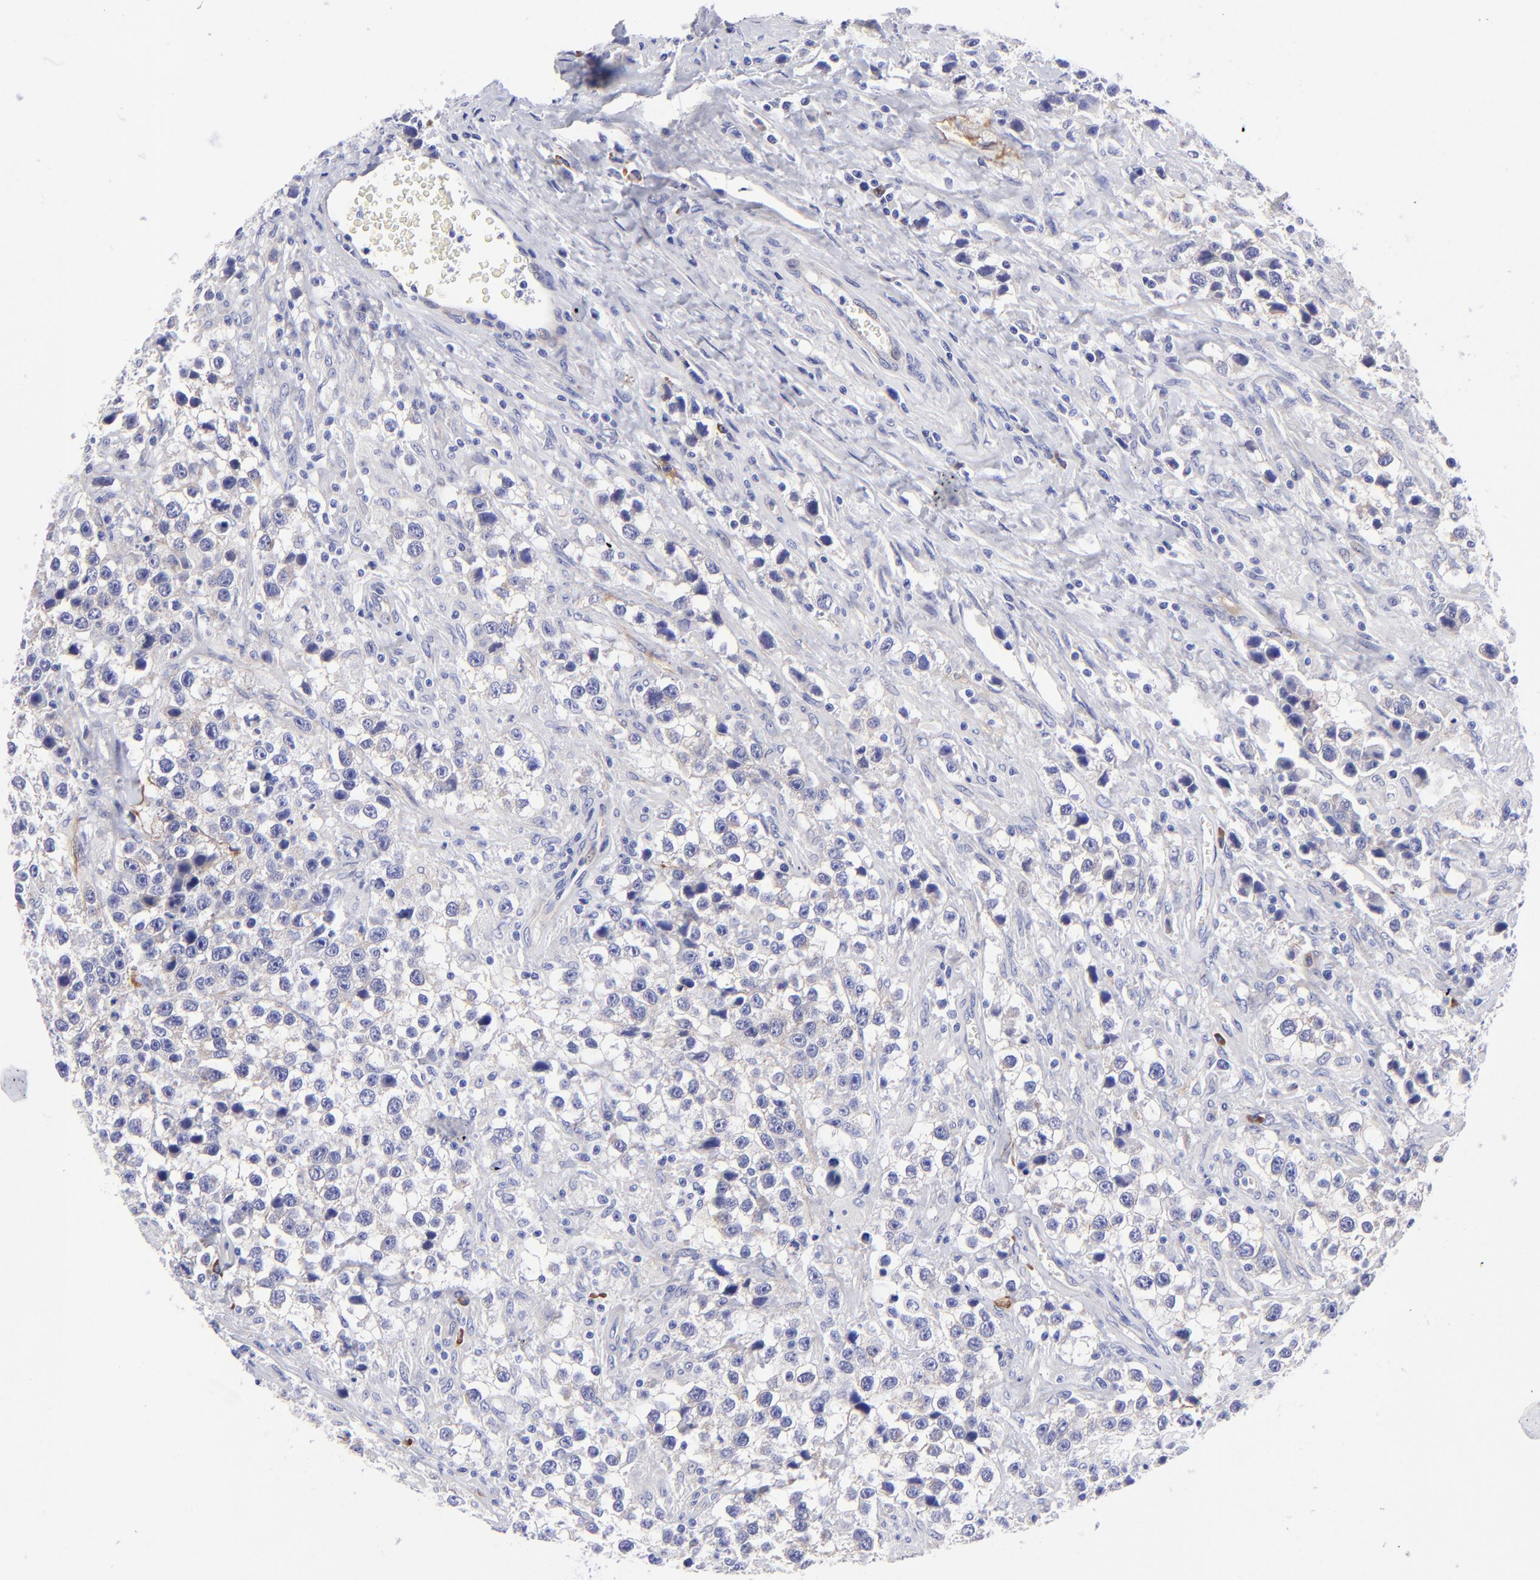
{"staining": {"intensity": "negative", "quantity": "none", "location": "none"}, "tissue": "testis cancer", "cell_type": "Tumor cells", "image_type": "cancer", "snomed": [{"axis": "morphology", "description": "Seminoma, NOS"}, {"axis": "topography", "description": "Testis"}], "caption": "DAB (3,3'-diaminobenzidine) immunohistochemical staining of human testis cancer displays no significant staining in tumor cells.", "gene": "PPFIBP1", "patient": {"sex": "male", "age": 43}}